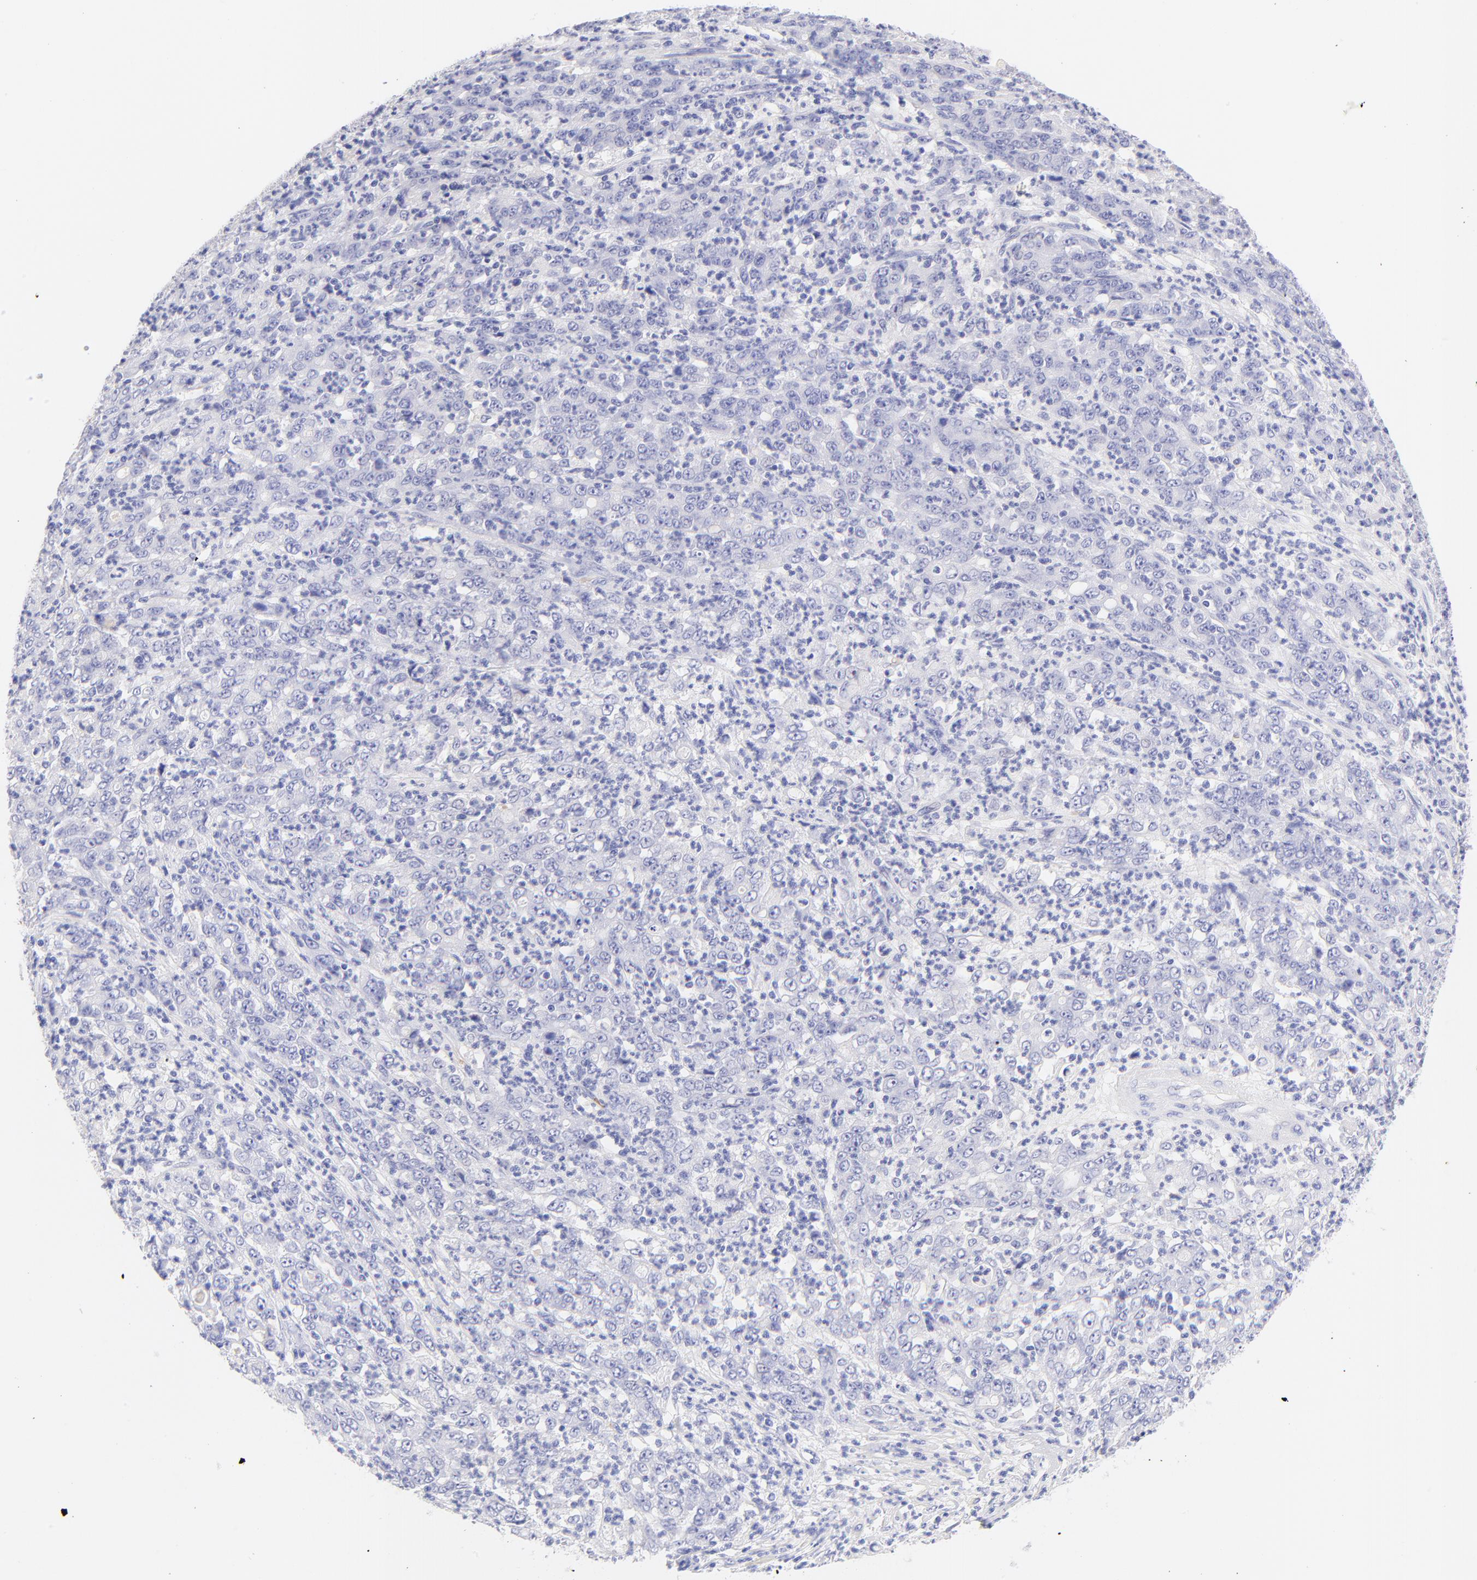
{"staining": {"intensity": "negative", "quantity": "none", "location": "none"}, "tissue": "stomach cancer", "cell_type": "Tumor cells", "image_type": "cancer", "snomed": [{"axis": "morphology", "description": "Adenocarcinoma, NOS"}, {"axis": "topography", "description": "Stomach, lower"}], "caption": "Immunohistochemistry (IHC) image of human stomach cancer stained for a protein (brown), which reveals no staining in tumor cells.", "gene": "FRMPD3", "patient": {"sex": "female", "age": 71}}